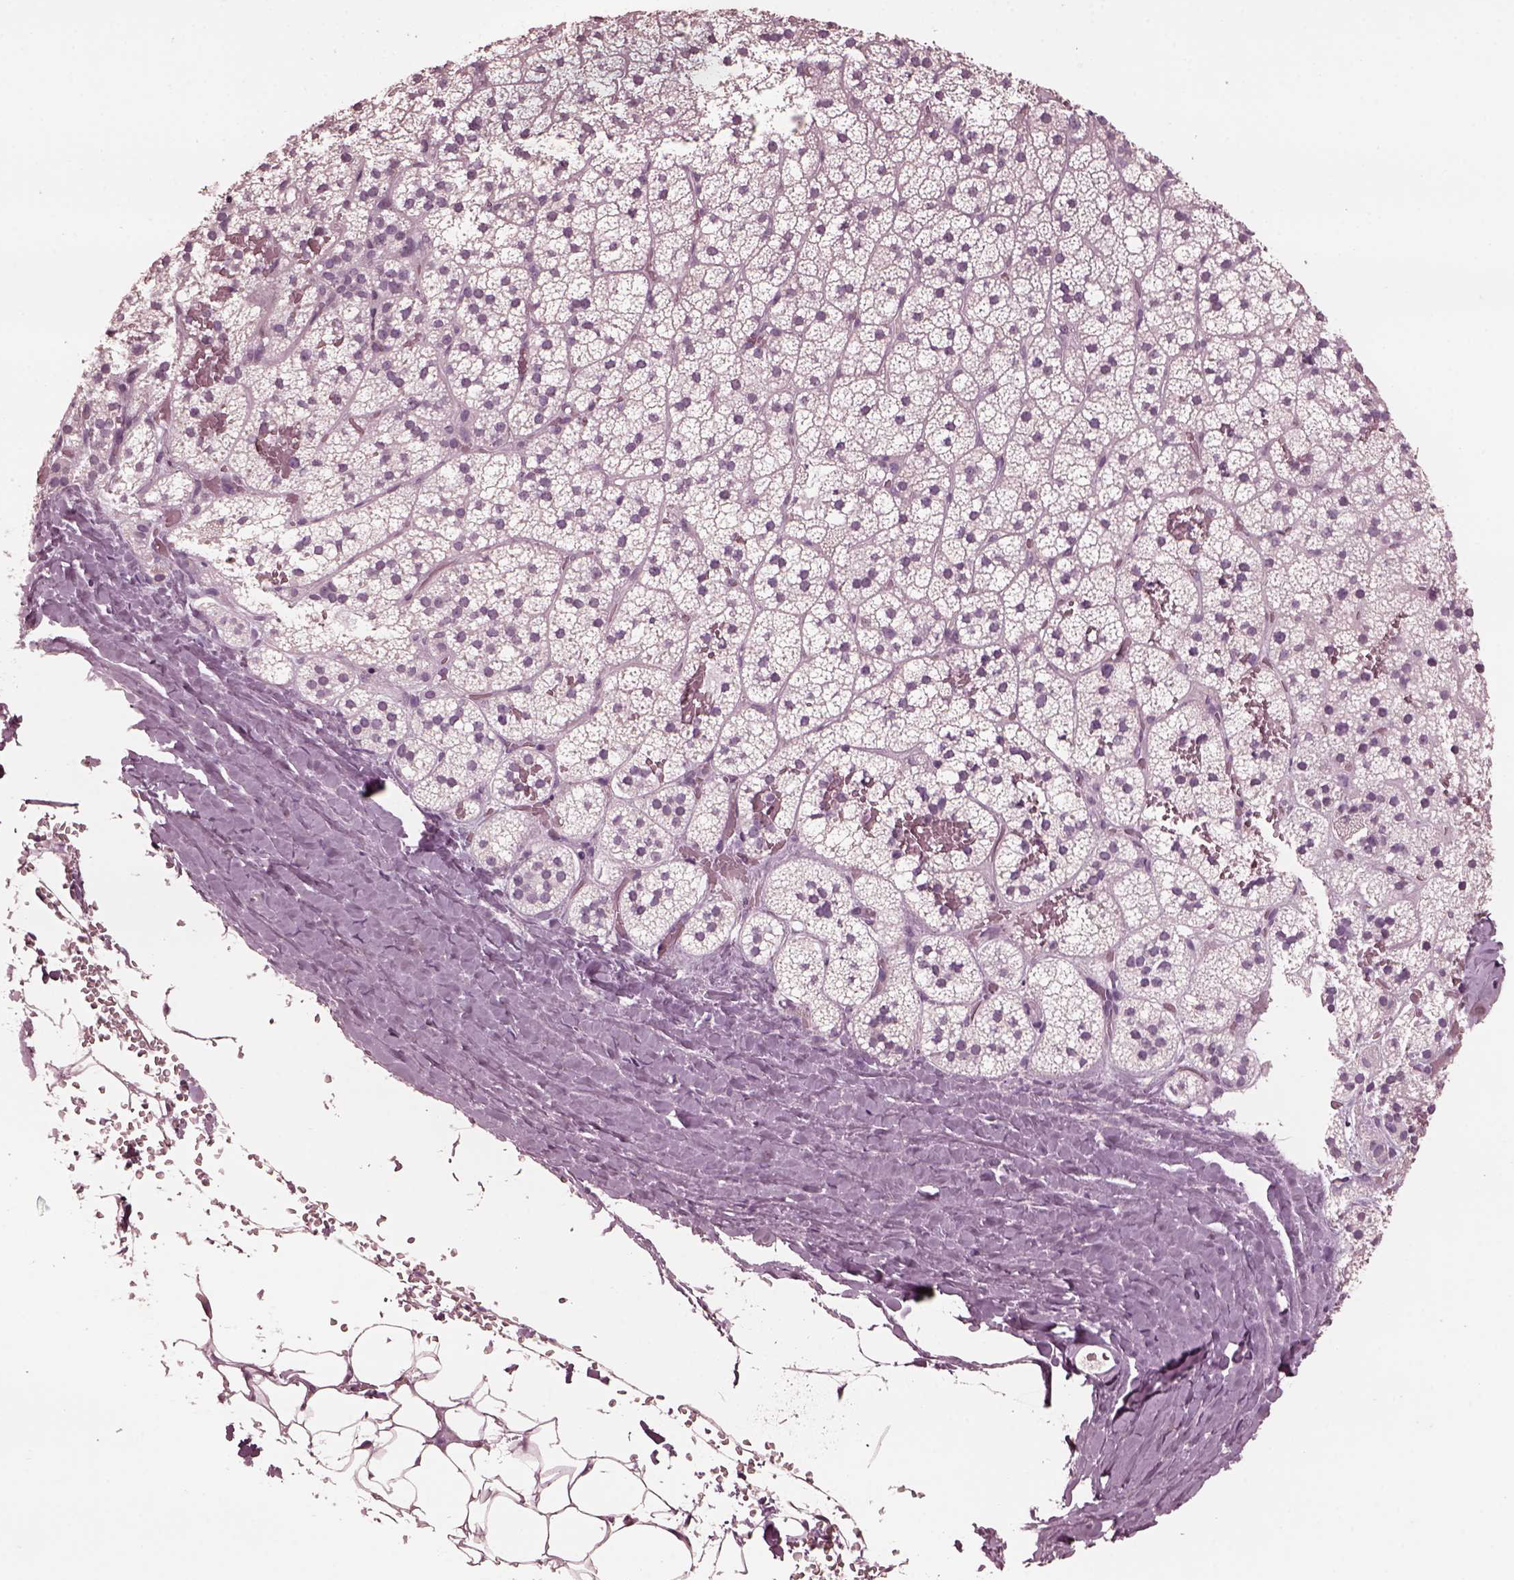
{"staining": {"intensity": "negative", "quantity": "none", "location": "none"}, "tissue": "adrenal gland", "cell_type": "Glandular cells", "image_type": "normal", "snomed": [{"axis": "morphology", "description": "Normal tissue, NOS"}, {"axis": "topography", "description": "Adrenal gland"}], "caption": "This is a micrograph of IHC staining of benign adrenal gland, which shows no staining in glandular cells. Brightfield microscopy of IHC stained with DAB (3,3'-diaminobenzidine) (brown) and hematoxylin (blue), captured at high magnification.", "gene": "CGA", "patient": {"sex": "male", "age": 53}}